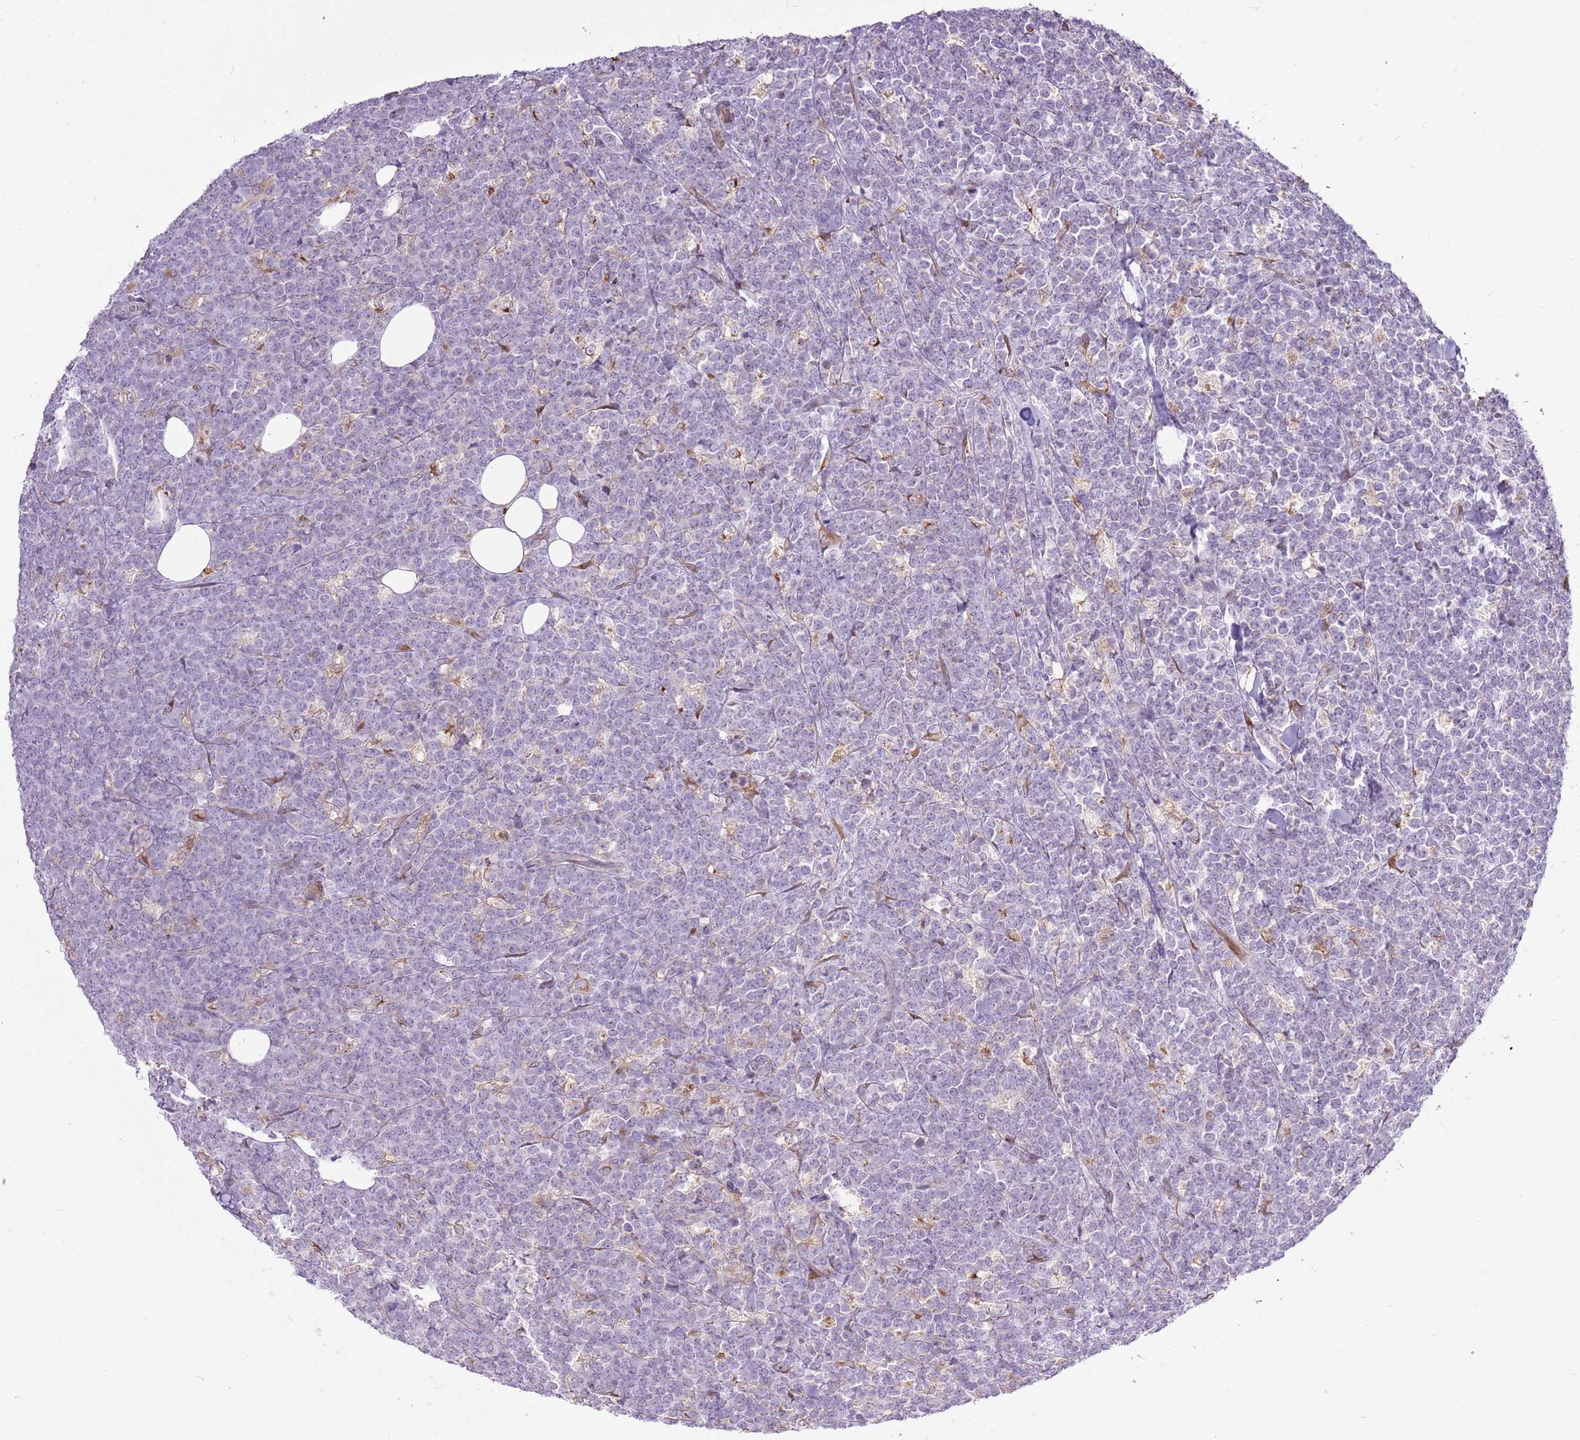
{"staining": {"intensity": "negative", "quantity": "none", "location": "none"}, "tissue": "lymphoma", "cell_type": "Tumor cells", "image_type": "cancer", "snomed": [{"axis": "morphology", "description": "Malignant lymphoma, non-Hodgkin's type, High grade"}, {"axis": "topography", "description": "Small intestine"}], "caption": "Immunohistochemistry histopathology image of neoplastic tissue: human high-grade malignant lymphoma, non-Hodgkin's type stained with DAB (3,3'-diaminobenzidine) demonstrates no significant protein staining in tumor cells. (DAB (3,3'-diaminobenzidine) immunohistochemistry with hematoxylin counter stain).", "gene": "TMED10", "patient": {"sex": "male", "age": 8}}